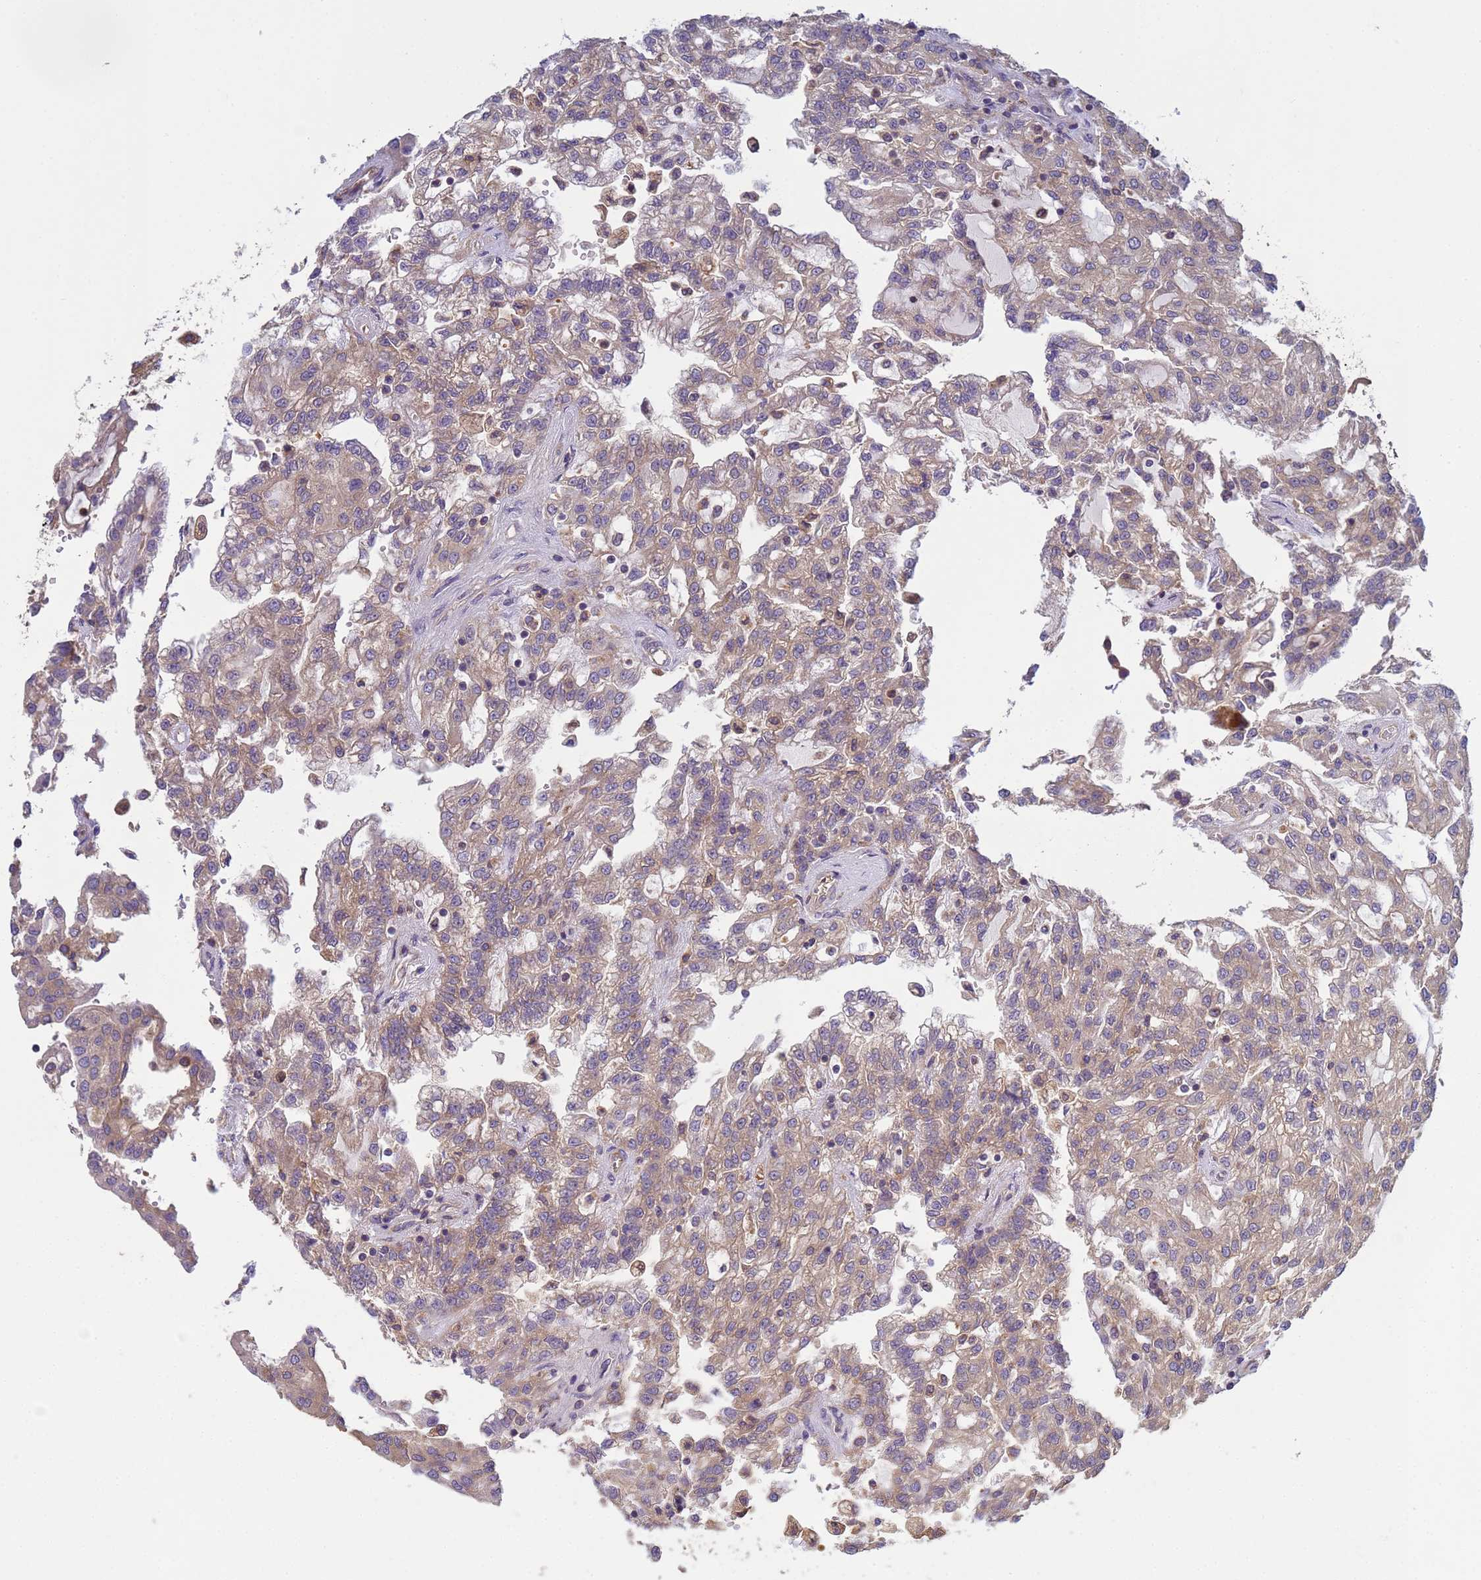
{"staining": {"intensity": "weak", "quantity": "25%-75%", "location": "cytoplasmic/membranous"}, "tissue": "renal cancer", "cell_type": "Tumor cells", "image_type": "cancer", "snomed": [{"axis": "morphology", "description": "Adenocarcinoma, NOS"}, {"axis": "topography", "description": "Kidney"}], "caption": "Immunohistochemical staining of human renal adenocarcinoma exhibits weak cytoplasmic/membranous protein expression in about 25%-75% of tumor cells.", "gene": "RAB10", "patient": {"sex": "male", "age": 63}}